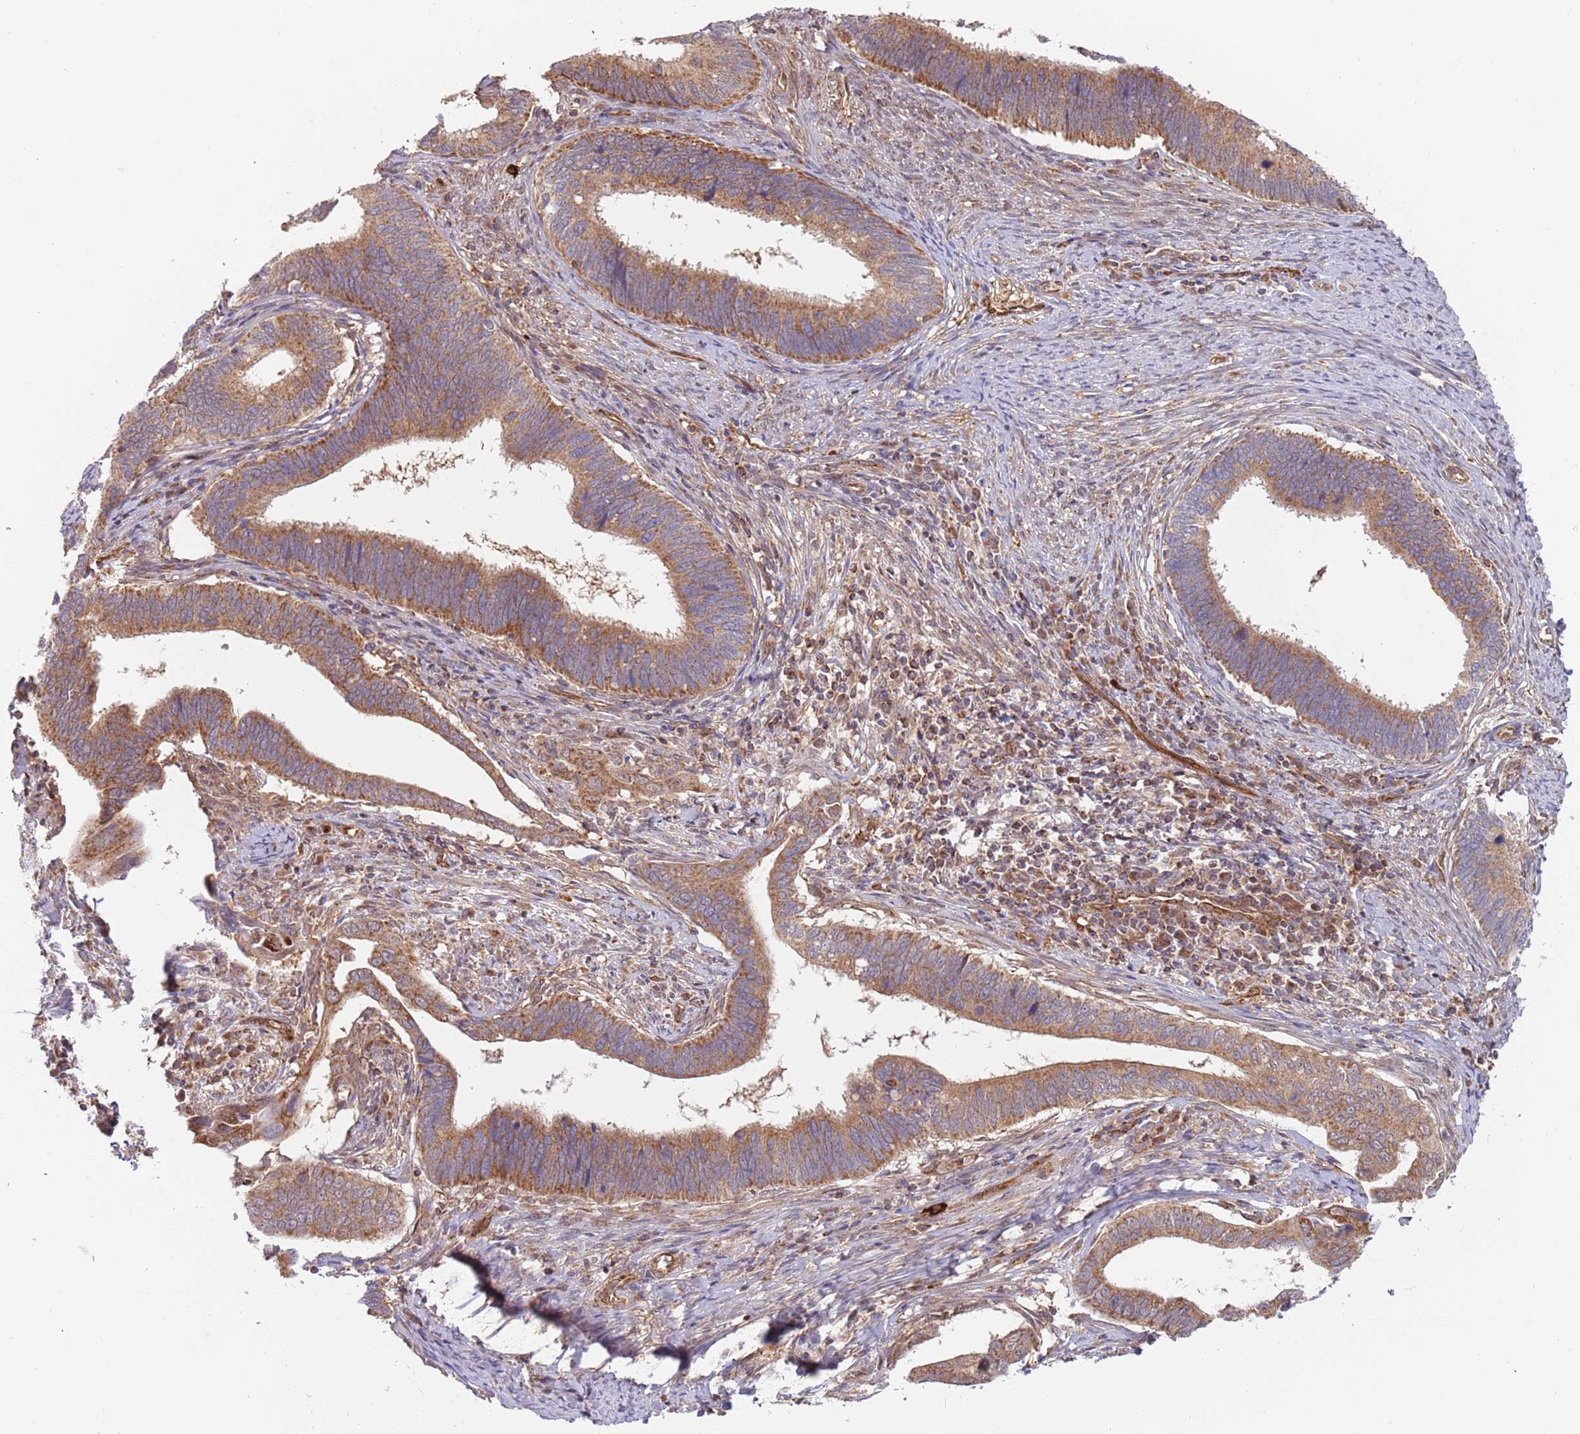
{"staining": {"intensity": "moderate", "quantity": ">75%", "location": "cytoplasmic/membranous"}, "tissue": "cervical cancer", "cell_type": "Tumor cells", "image_type": "cancer", "snomed": [{"axis": "morphology", "description": "Adenocarcinoma, NOS"}, {"axis": "topography", "description": "Cervix"}], "caption": "Tumor cells demonstrate medium levels of moderate cytoplasmic/membranous staining in about >75% of cells in adenocarcinoma (cervical). (DAB IHC, brown staining for protein, blue staining for nuclei).", "gene": "GUK1", "patient": {"sex": "female", "age": 42}}